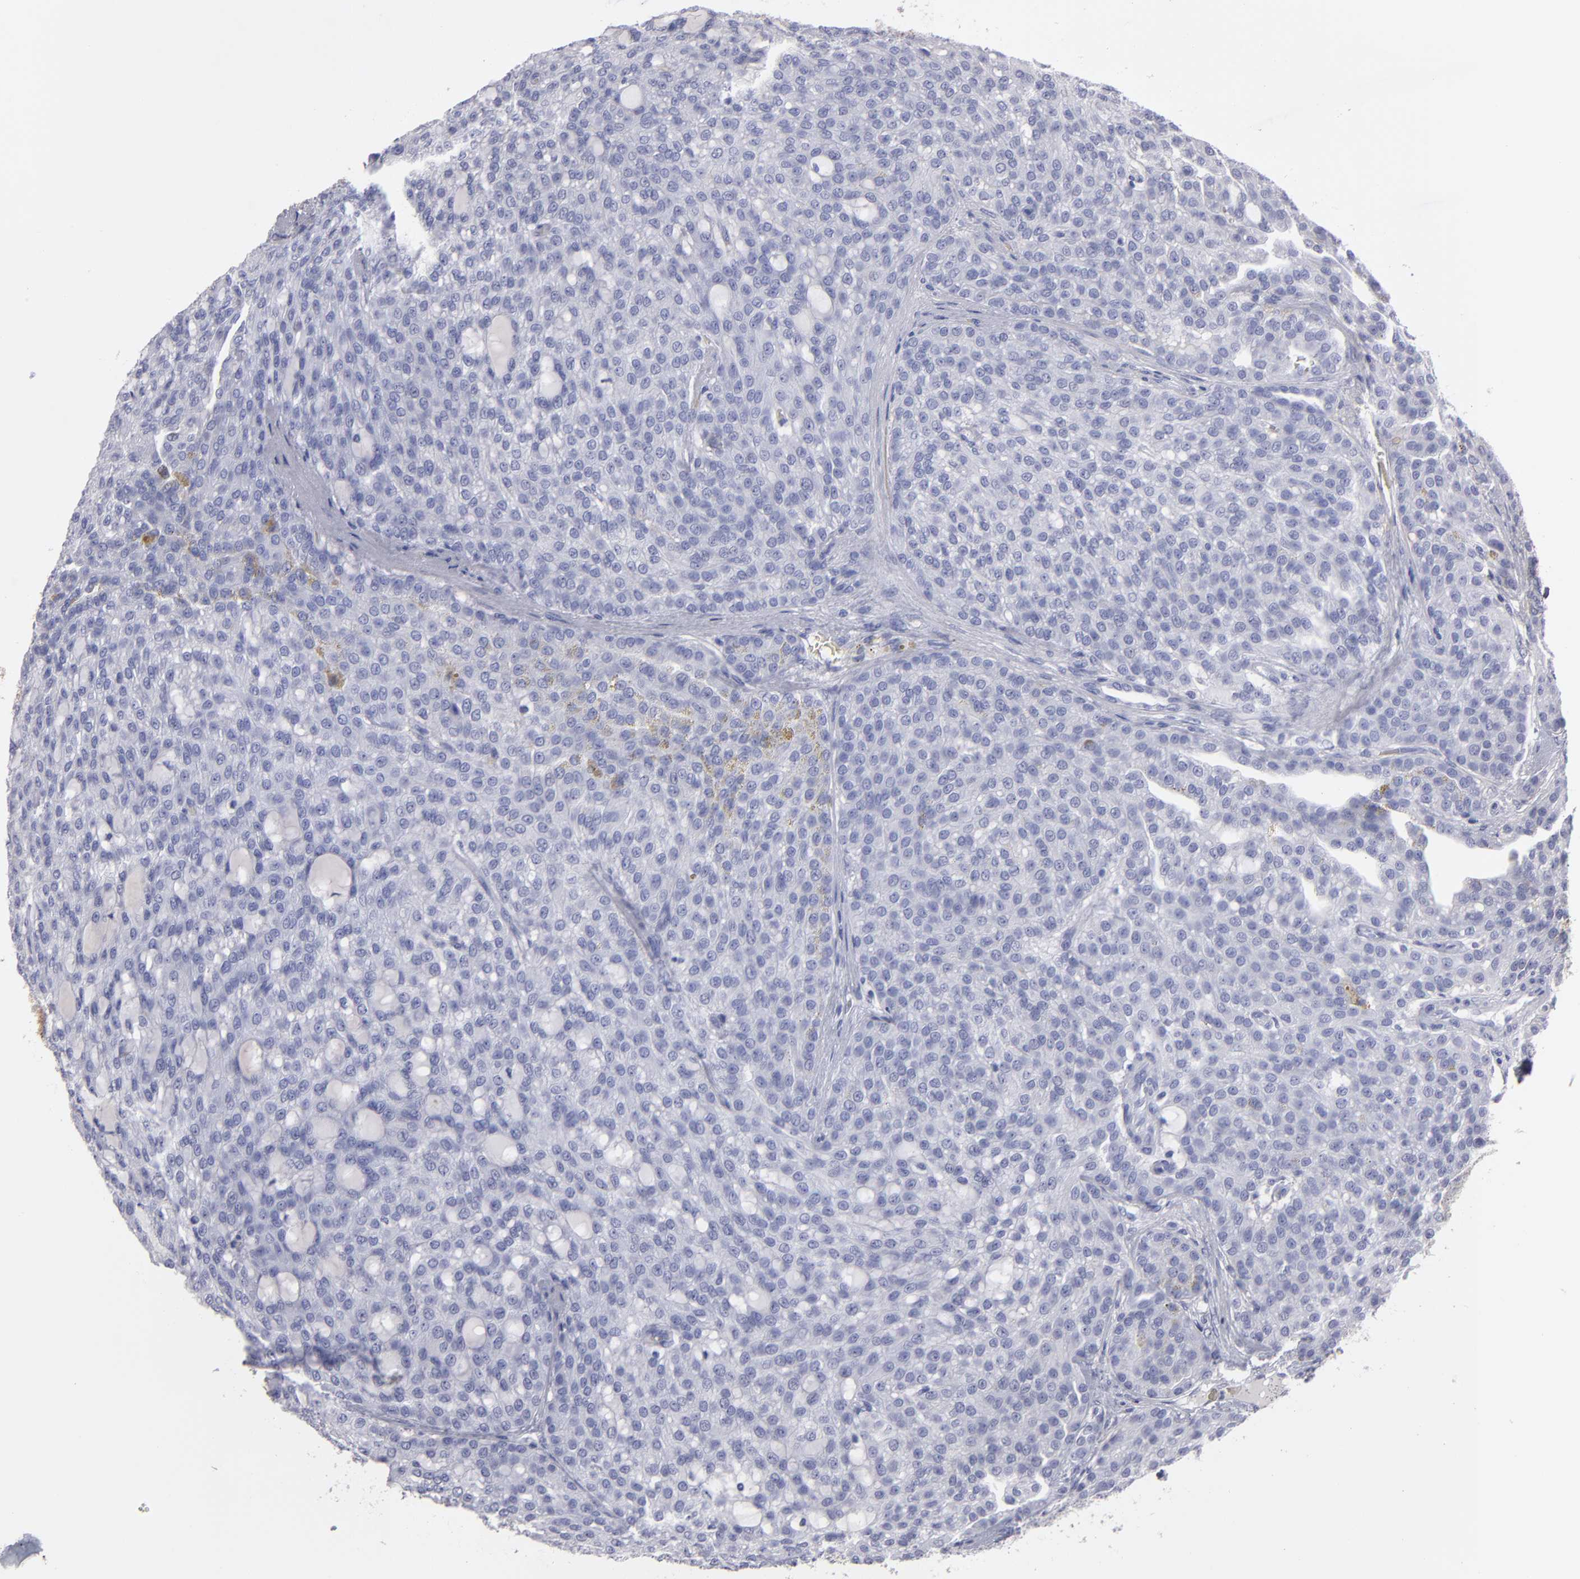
{"staining": {"intensity": "negative", "quantity": "none", "location": "none"}, "tissue": "renal cancer", "cell_type": "Tumor cells", "image_type": "cancer", "snomed": [{"axis": "morphology", "description": "Adenocarcinoma, NOS"}, {"axis": "topography", "description": "Kidney"}], "caption": "Immunohistochemical staining of human renal cancer demonstrates no significant positivity in tumor cells.", "gene": "FBLN1", "patient": {"sex": "male", "age": 63}}